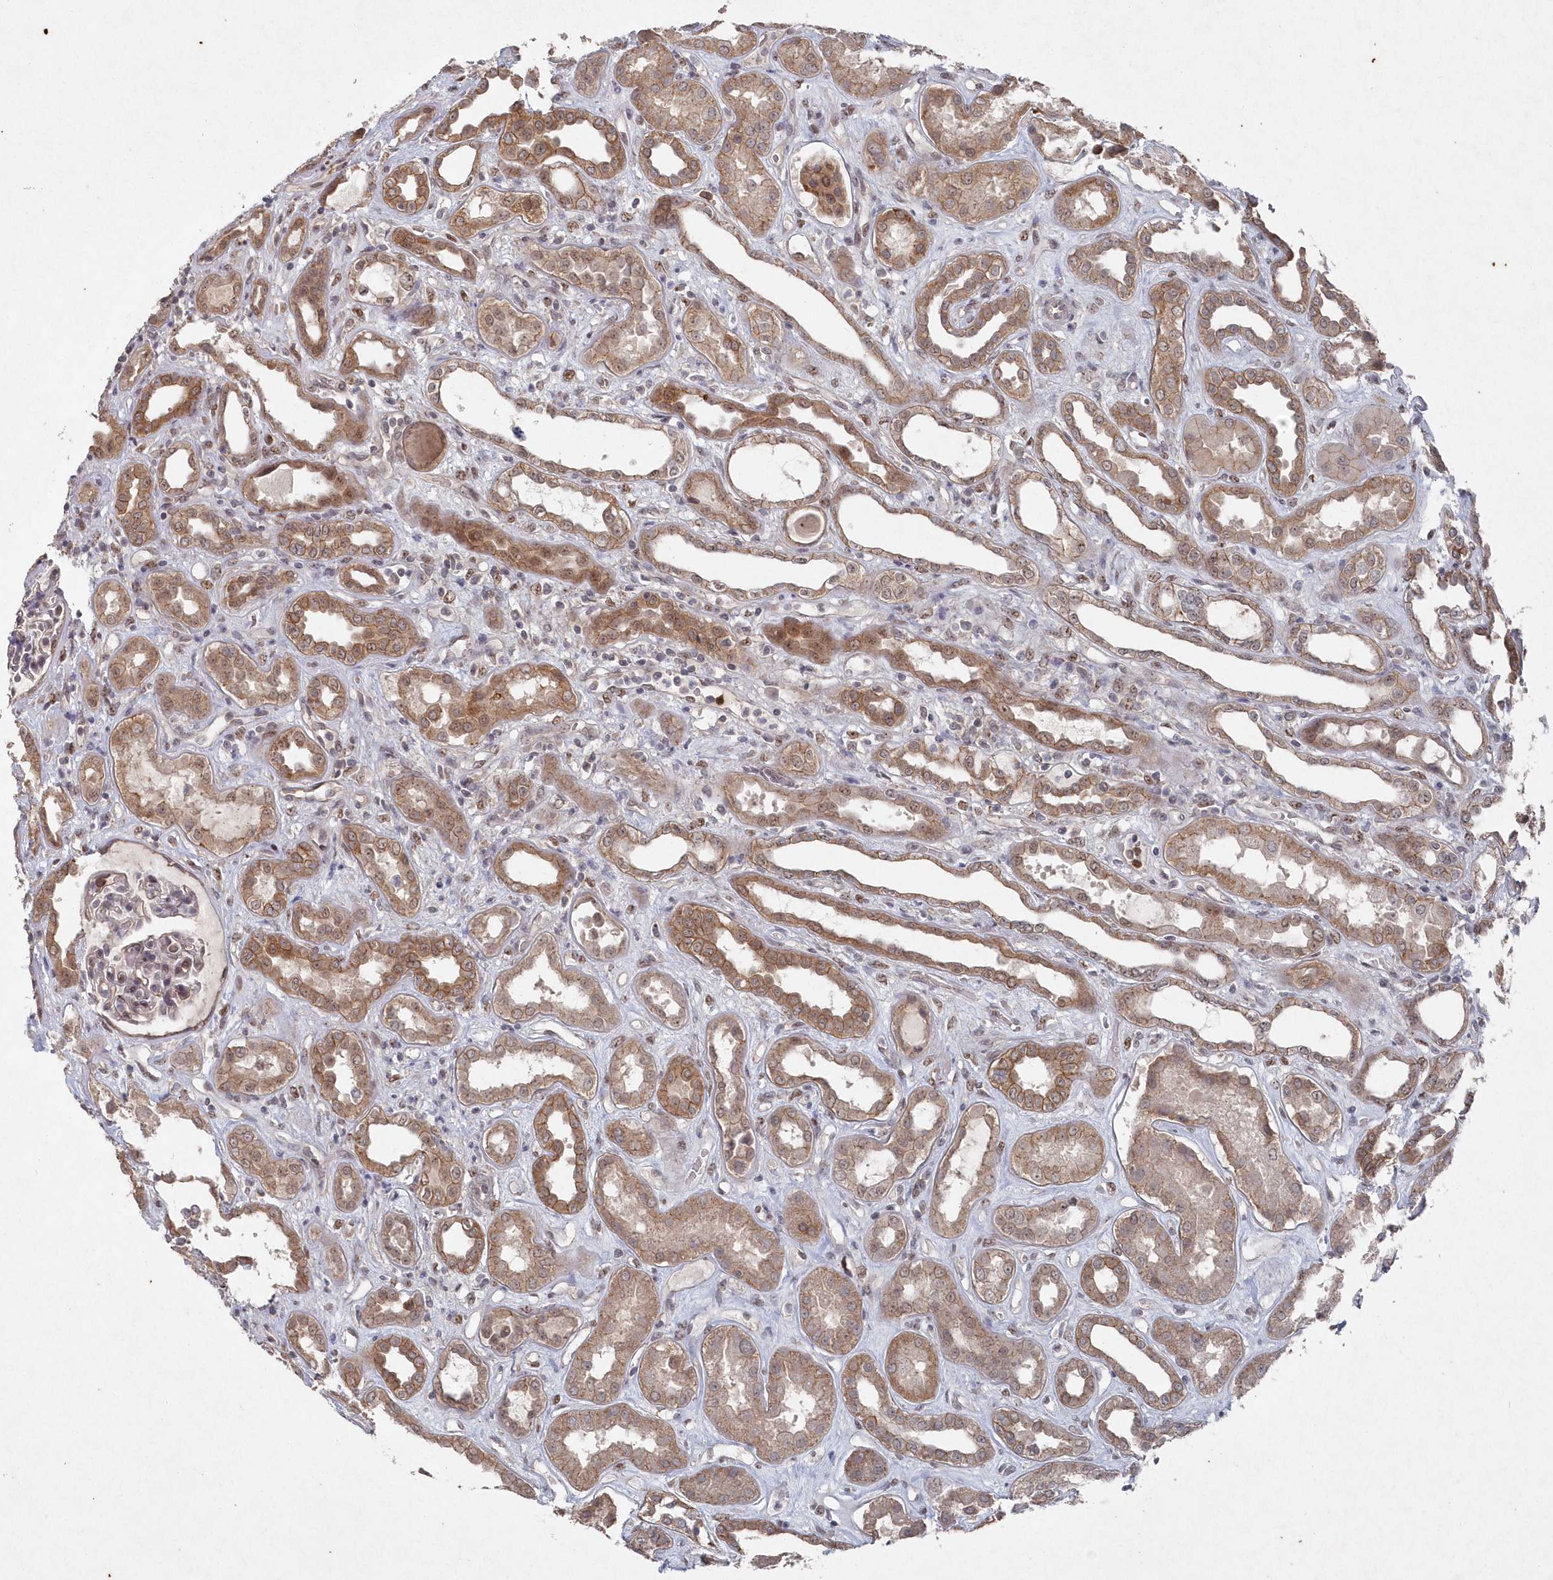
{"staining": {"intensity": "weak", "quantity": "25%-75%", "location": "nuclear"}, "tissue": "kidney", "cell_type": "Cells in glomeruli", "image_type": "normal", "snomed": [{"axis": "morphology", "description": "Normal tissue, NOS"}, {"axis": "topography", "description": "Kidney"}], "caption": "Weak nuclear positivity is seen in approximately 25%-75% of cells in glomeruli in unremarkable kidney. (DAB (3,3'-diaminobenzidine) IHC with brightfield microscopy, high magnification).", "gene": "VSIG2", "patient": {"sex": "male", "age": 59}}